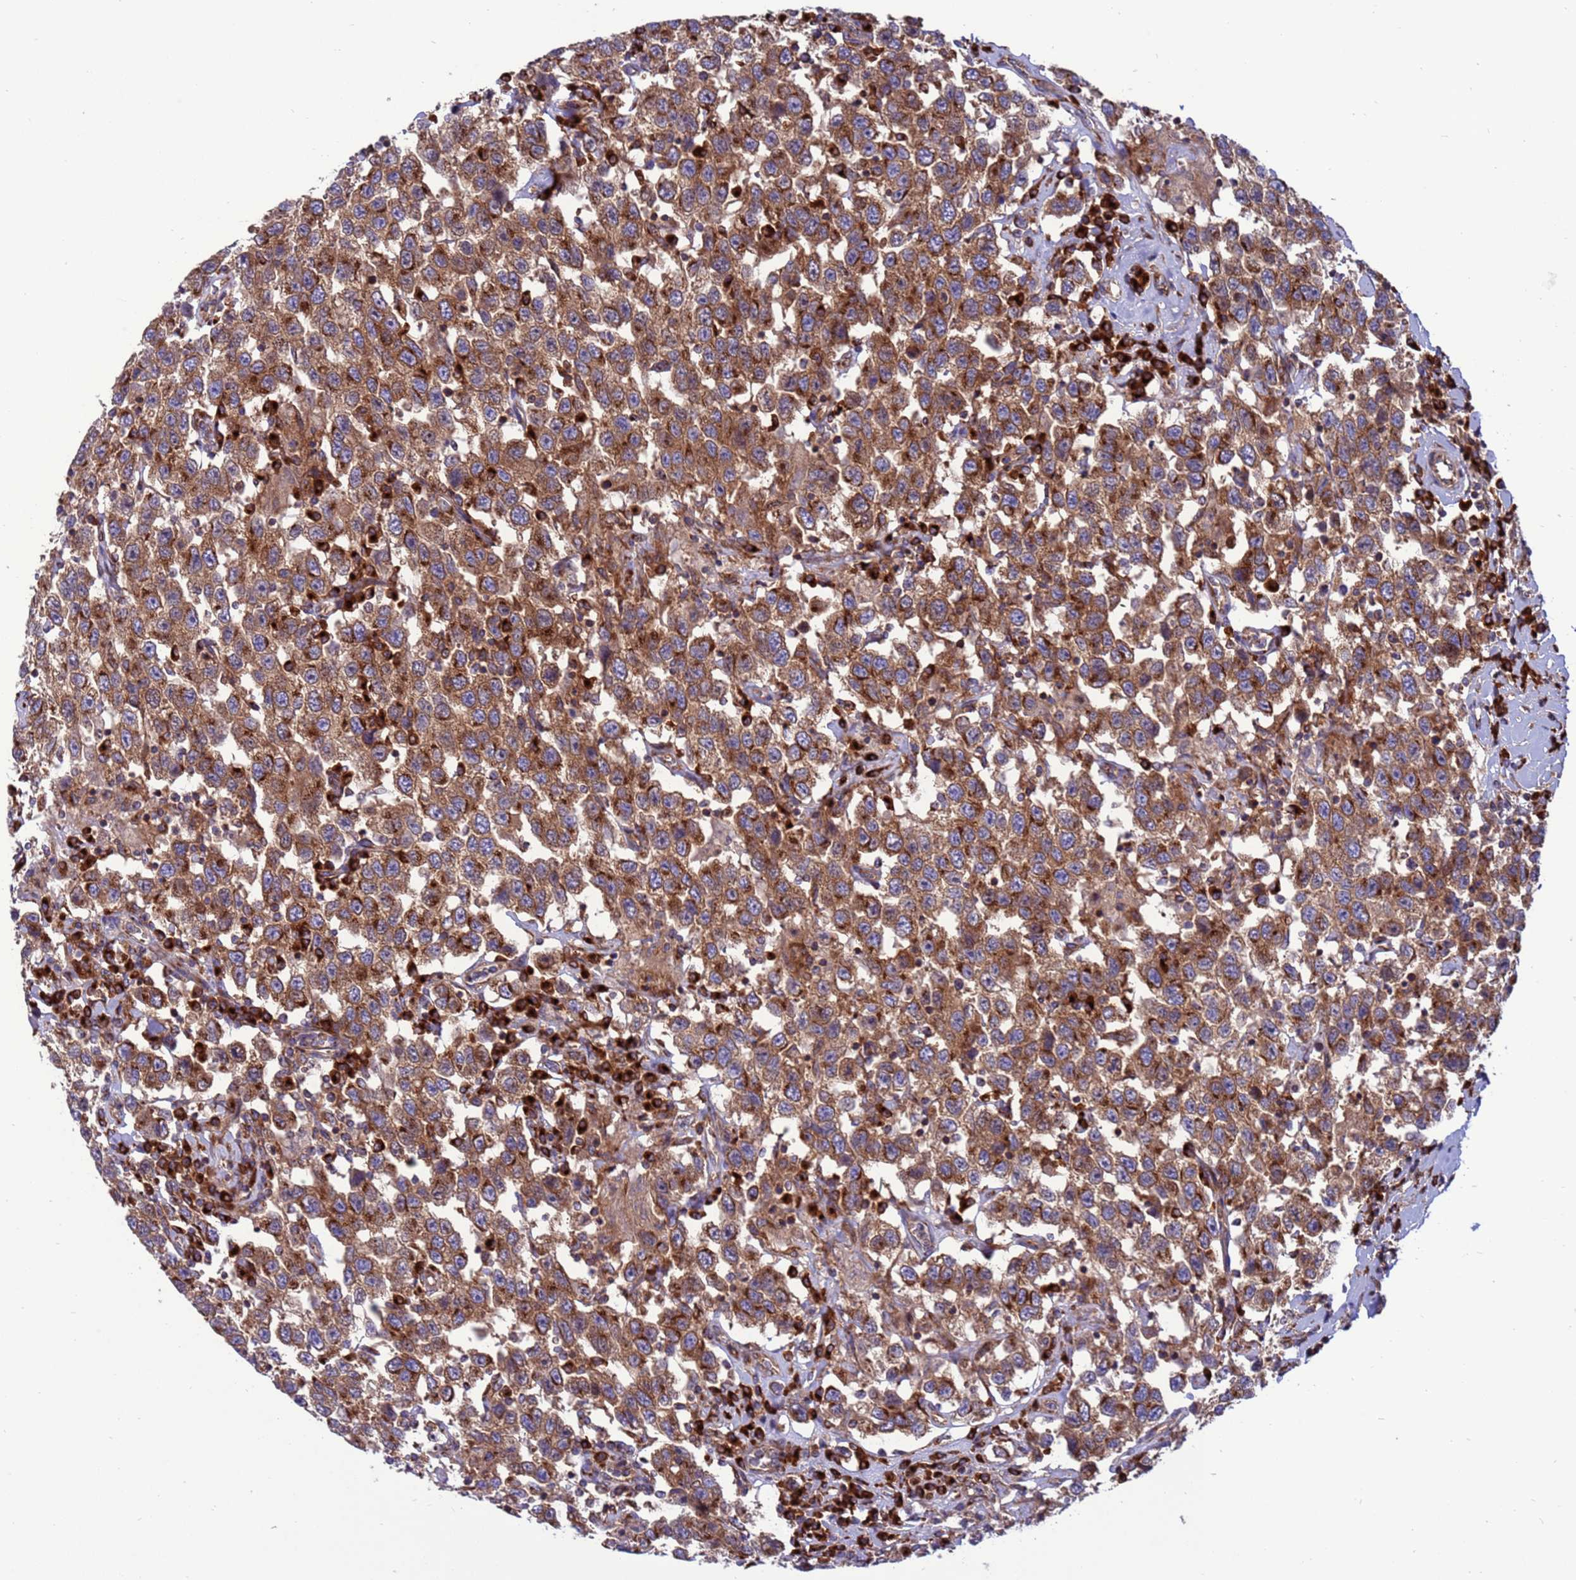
{"staining": {"intensity": "moderate", "quantity": ">75%", "location": "cytoplasmic/membranous"}, "tissue": "testis cancer", "cell_type": "Tumor cells", "image_type": "cancer", "snomed": [{"axis": "morphology", "description": "Seminoma, NOS"}, {"axis": "topography", "description": "Testis"}], "caption": "Human testis cancer stained for a protein (brown) exhibits moderate cytoplasmic/membranous positive expression in about >75% of tumor cells.", "gene": "ZC3HAV1", "patient": {"sex": "male", "age": 41}}